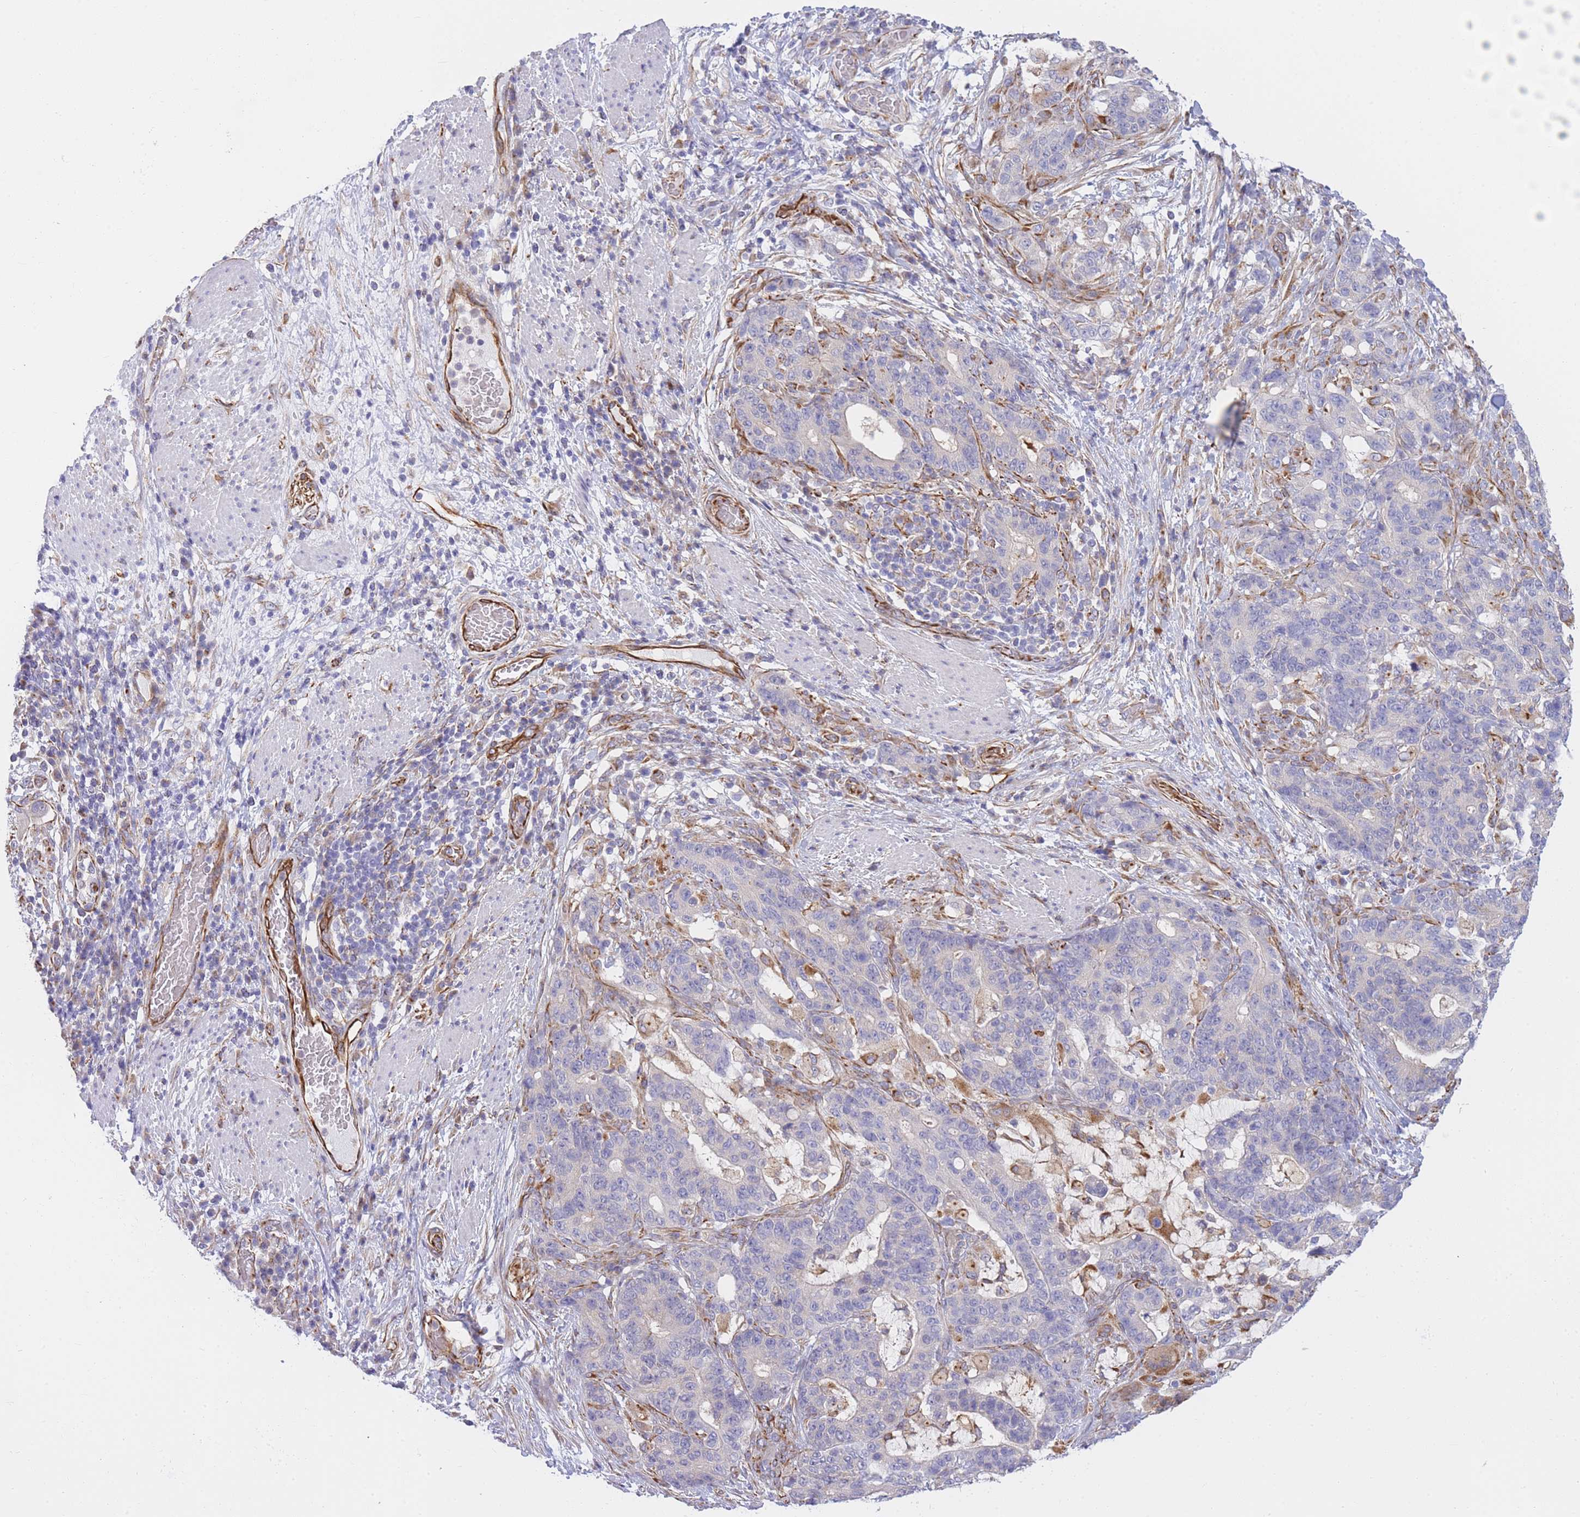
{"staining": {"intensity": "negative", "quantity": "none", "location": "none"}, "tissue": "stomach cancer", "cell_type": "Tumor cells", "image_type": "cancer", "snomed": [{"axis": "morphology", "description": "Normal tissue, NOS"}, {"axis": "morphology", "description": "Adenocarcinoma, NOS"}, {"axis": "topography", "description": "Stomach"}], "caption": "This is an immunohistochemistry histopathology image of human stomach cancer. There is no positivity in tumor cells.", "gene": "ECPAS", "patient": {"sex": "female", "age": 64}}